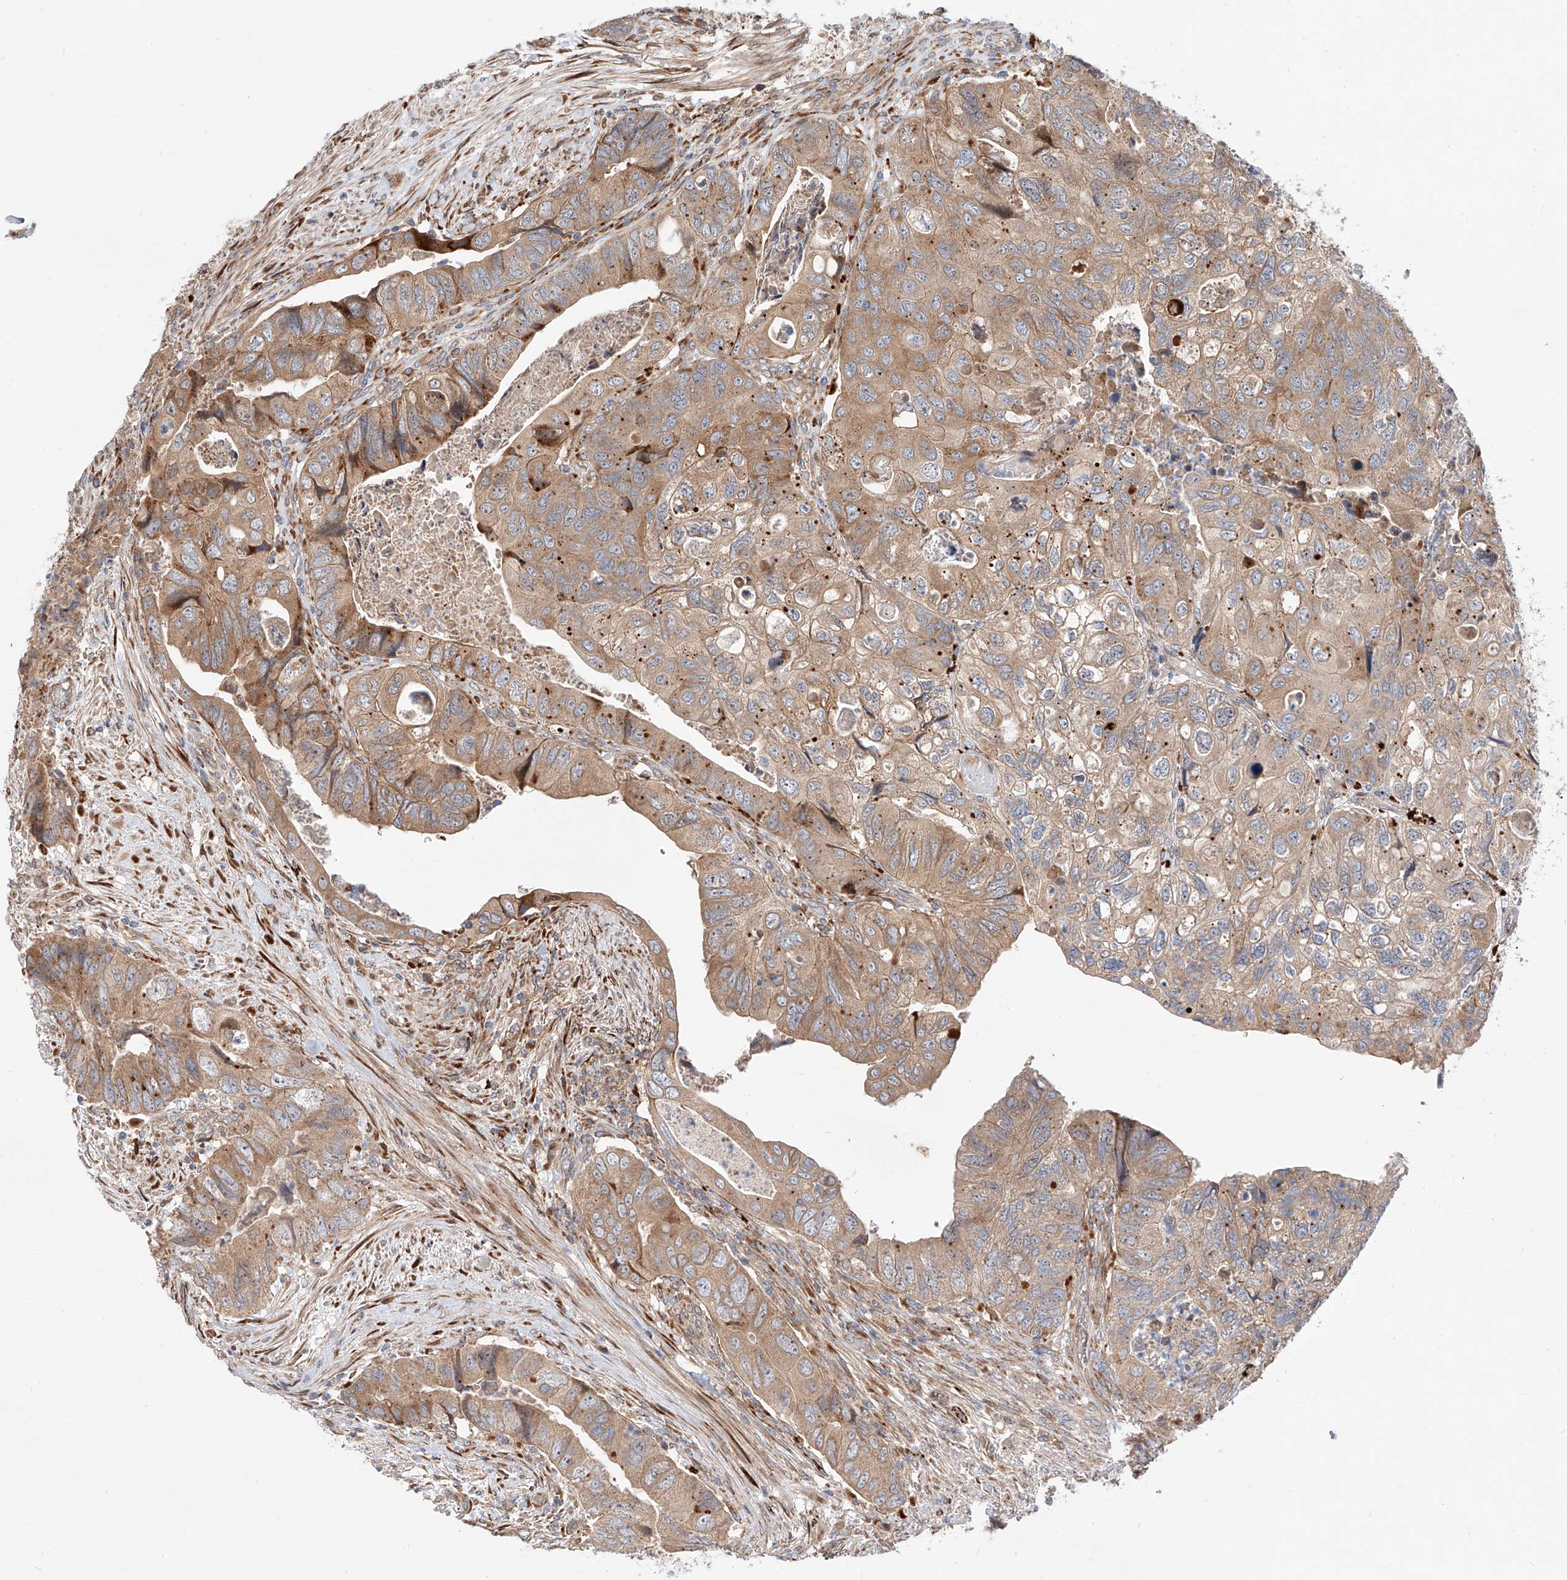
{"staining": {"intensity": "moderate", "quantity": ">75%", "location": "cytoplasmic/membranous"}, "tissue": "colorectal cancer", "cell_type": "Tumor cells", "image_type": "cancer", "snomed": [{"axis": "morphology", "description": "Adenocarcinoma, NOS"}, {"axis": "topography", "description": "Rectum"}], "caption": "The micrograph displays immunohistochemical staining of adenocarcinoma (colorectal). There is moderate cytoplasmic/membranous staining is appreciated in approximately >75% of tumor cells.", "gene": "DIRAS3", "patient": {"sex": "male", "age": 63}}